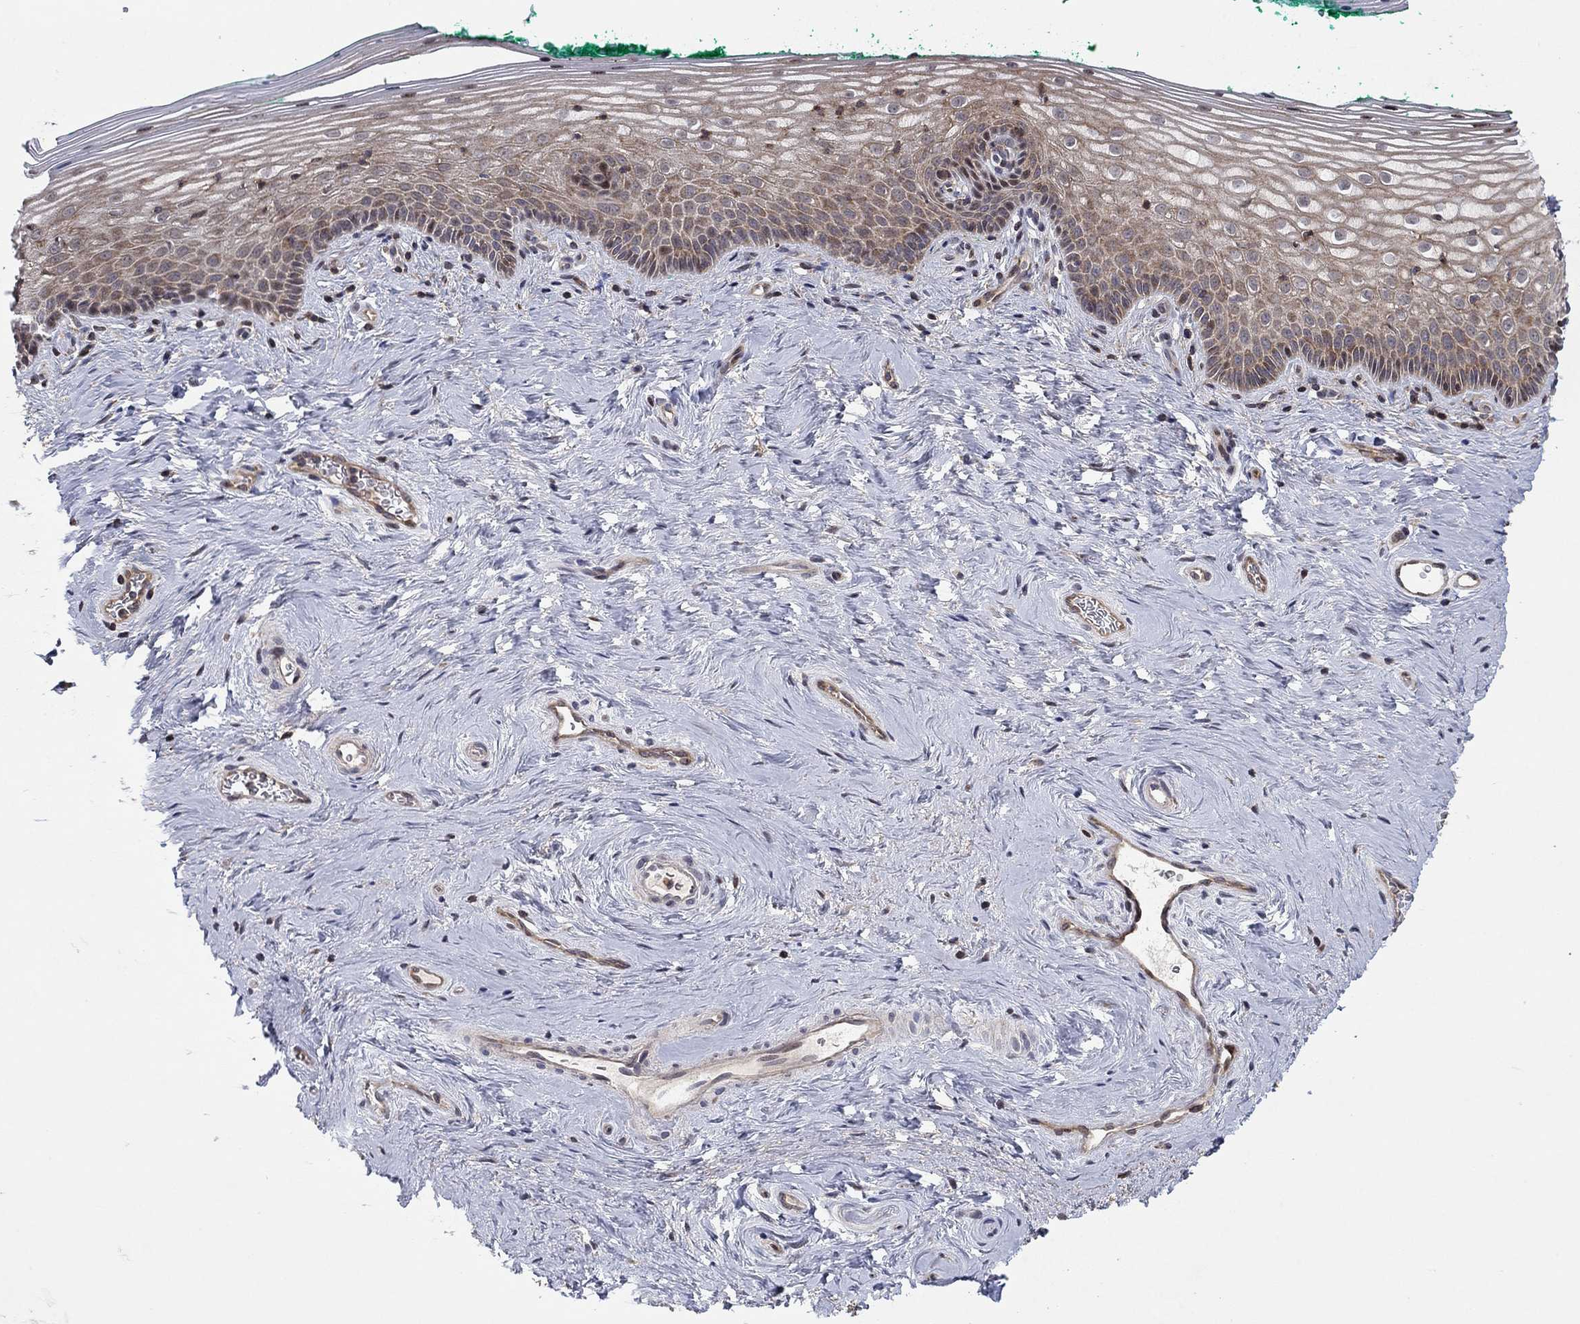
{"staining": {"intensity": "weak", "quantity": ">75%", "location": "cytoplasmic/membranous"}, "tissue": "vagina", "cell_type": "Squamous epithelial cells", "image_type": "normal", "snomed": [{"axis": "morphology", "description": "Normal tissue, NOS"}, {"axis": "topography", "description": "Vagina"}], "caption": "Human vagina stained with a brown dye reveals weak cytoplasmic/membranous positive expression in about >75% of squamous epithelial cells.", "gene": "LPCAT4", "patient": {"sex": "female", "age": 45}}